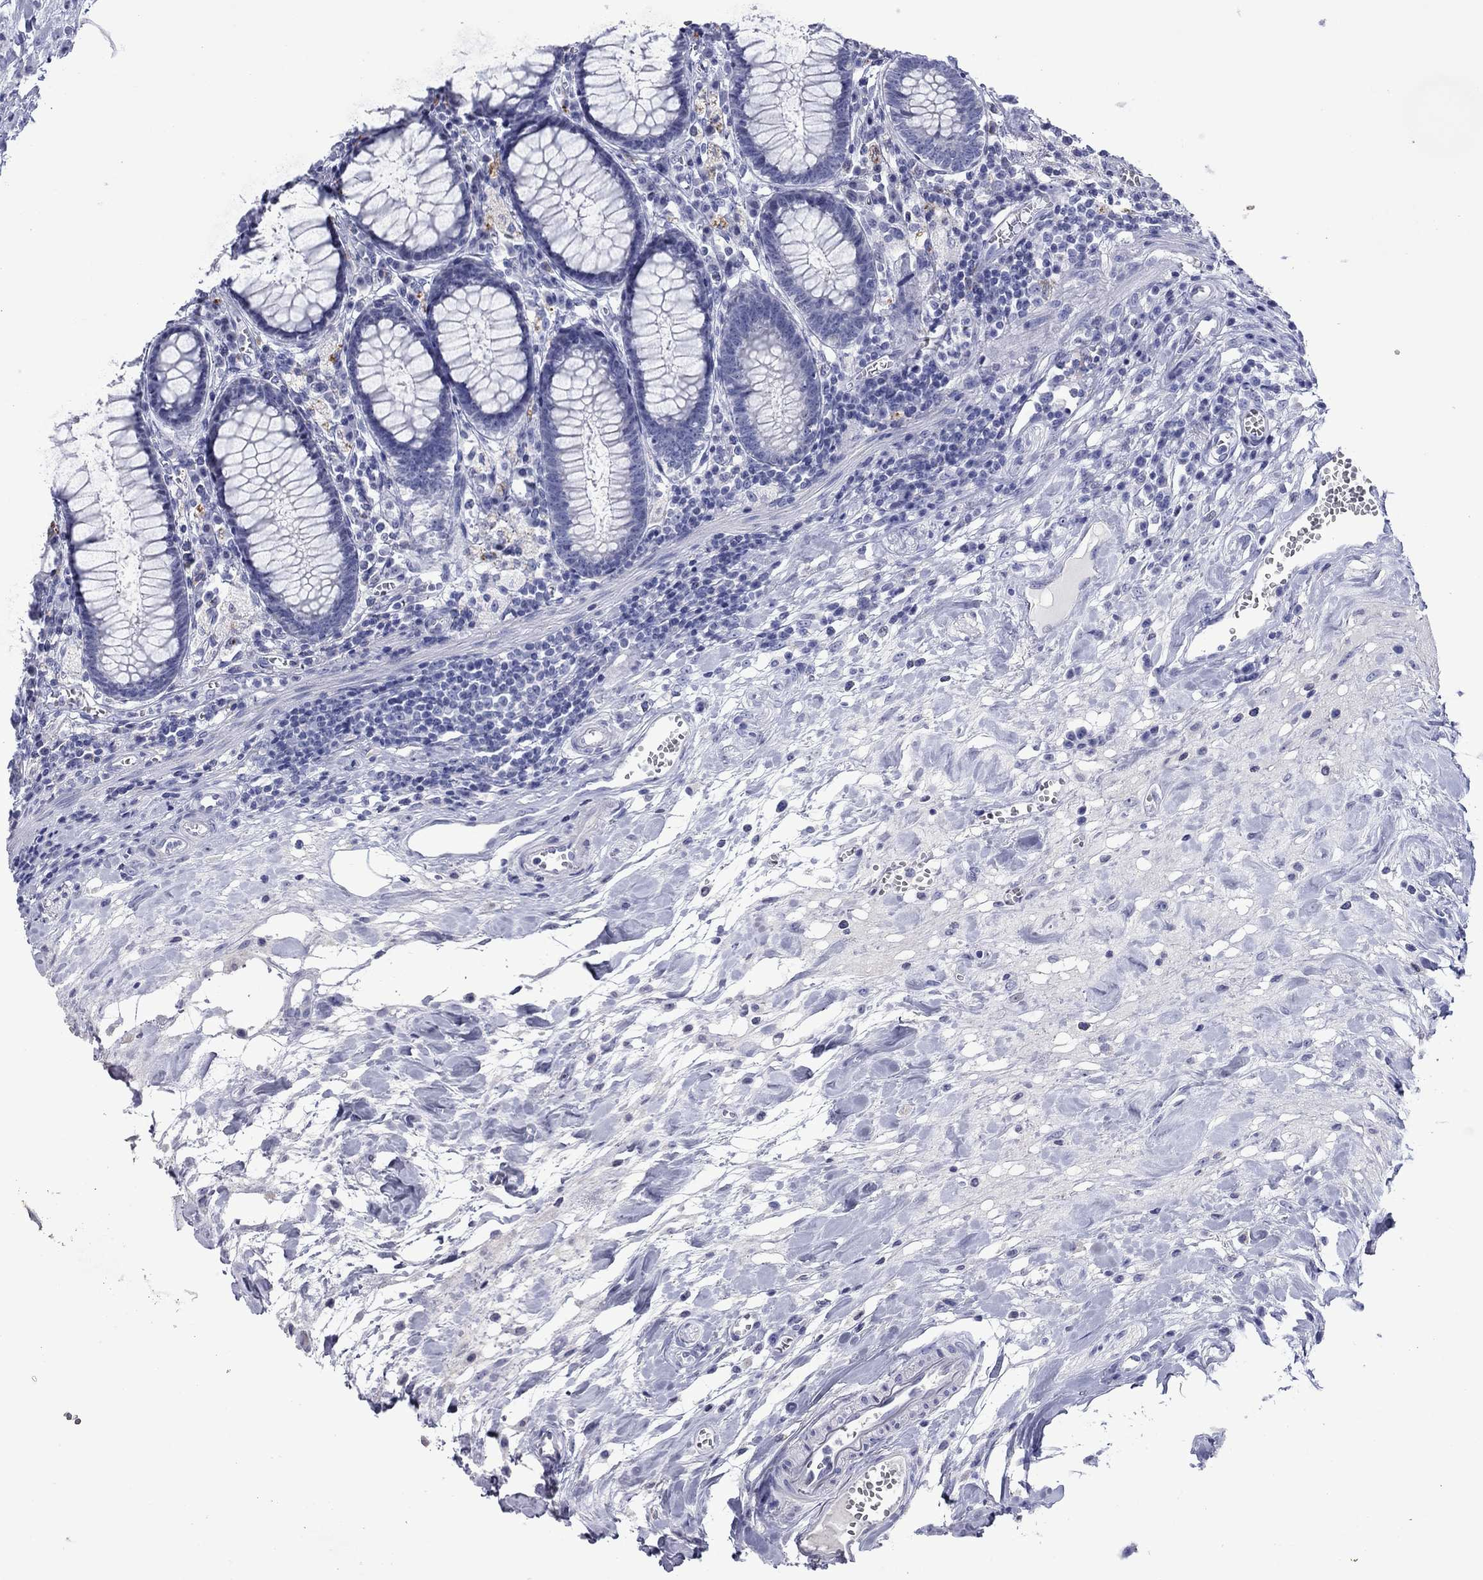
{"staining": {"intensity": "negative", "quantity": "none", "location": "none"}, "tissue": "colon", "cell_type": "Endothelial cells", "image_type": "normal", "snomed": [{"axis": "morphology", "description": "Normal tissue, NOS"}, {"axis": "topography", "description": "Colon"}], "caption": "Immunohistochemistry micrograph of normal colon stained for a protein (brown), which demonstrates no staining in endothelial cells.", "gene": "PIWIL1", "patient": {"sex": "male", "age": 65}}